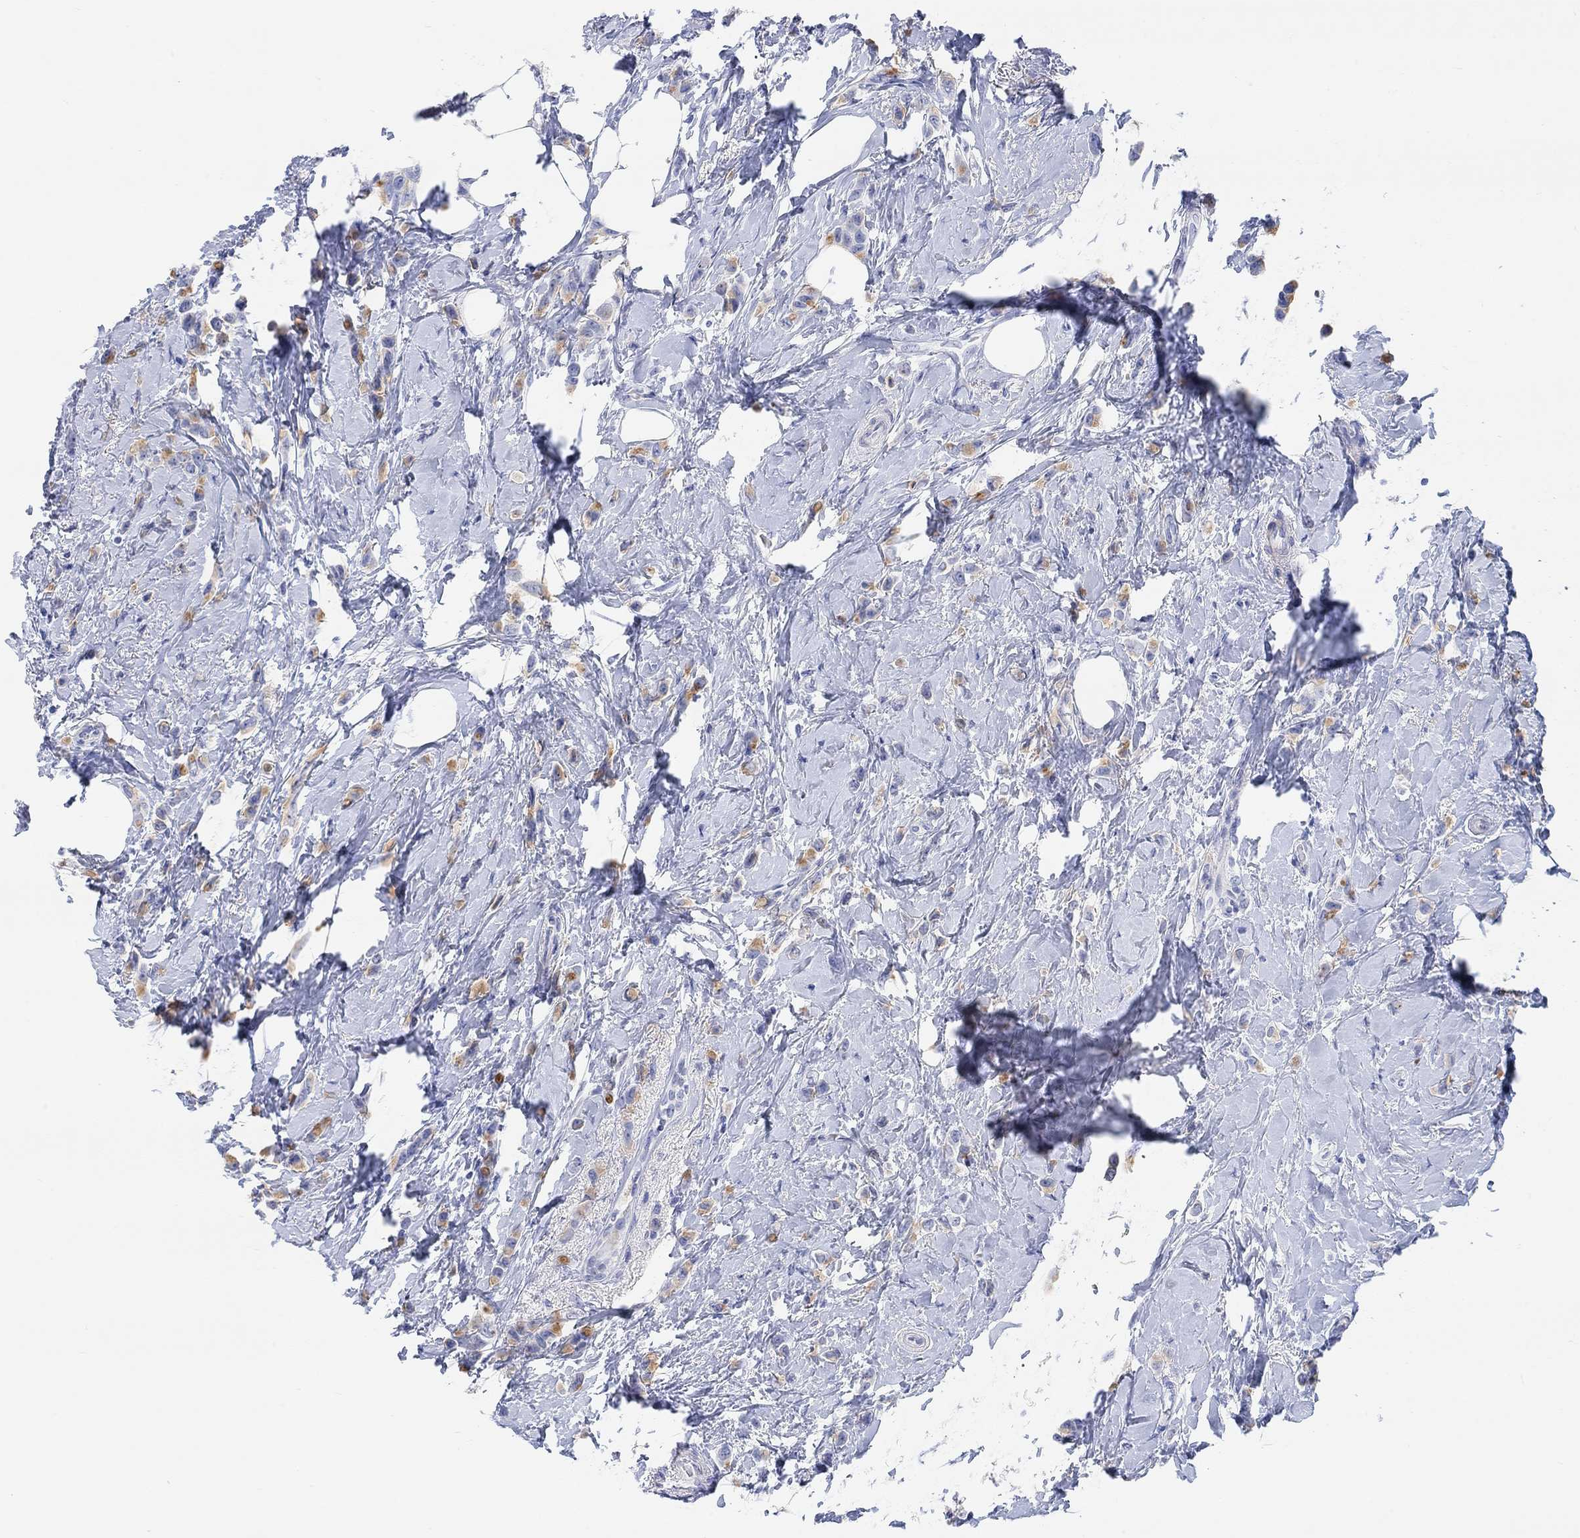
{"staining": {"intensity": "moderate", "quantity": "25%-75%", "location": "cytoplasmic/membranous"}, "tissue": "breast cancer", "cell_type": "Tumor cells", "image_type": "cancer", "snomed": [{"axis": "morphology", "description": "Lobular carcinoma"}, {"axis": "topography", "description": "Breast"}], "caption": "Immunohistochemistry (DAB) staining of human lobular carcinoma (breast) reveals moderate cytoplasmic/membranous protein expression in about 25%-75% of tumor cells. (IHC, brightfield microscopy, high magnification).", "gene": "XIRP2", "patient": {"sex": "female", "age": 66}}